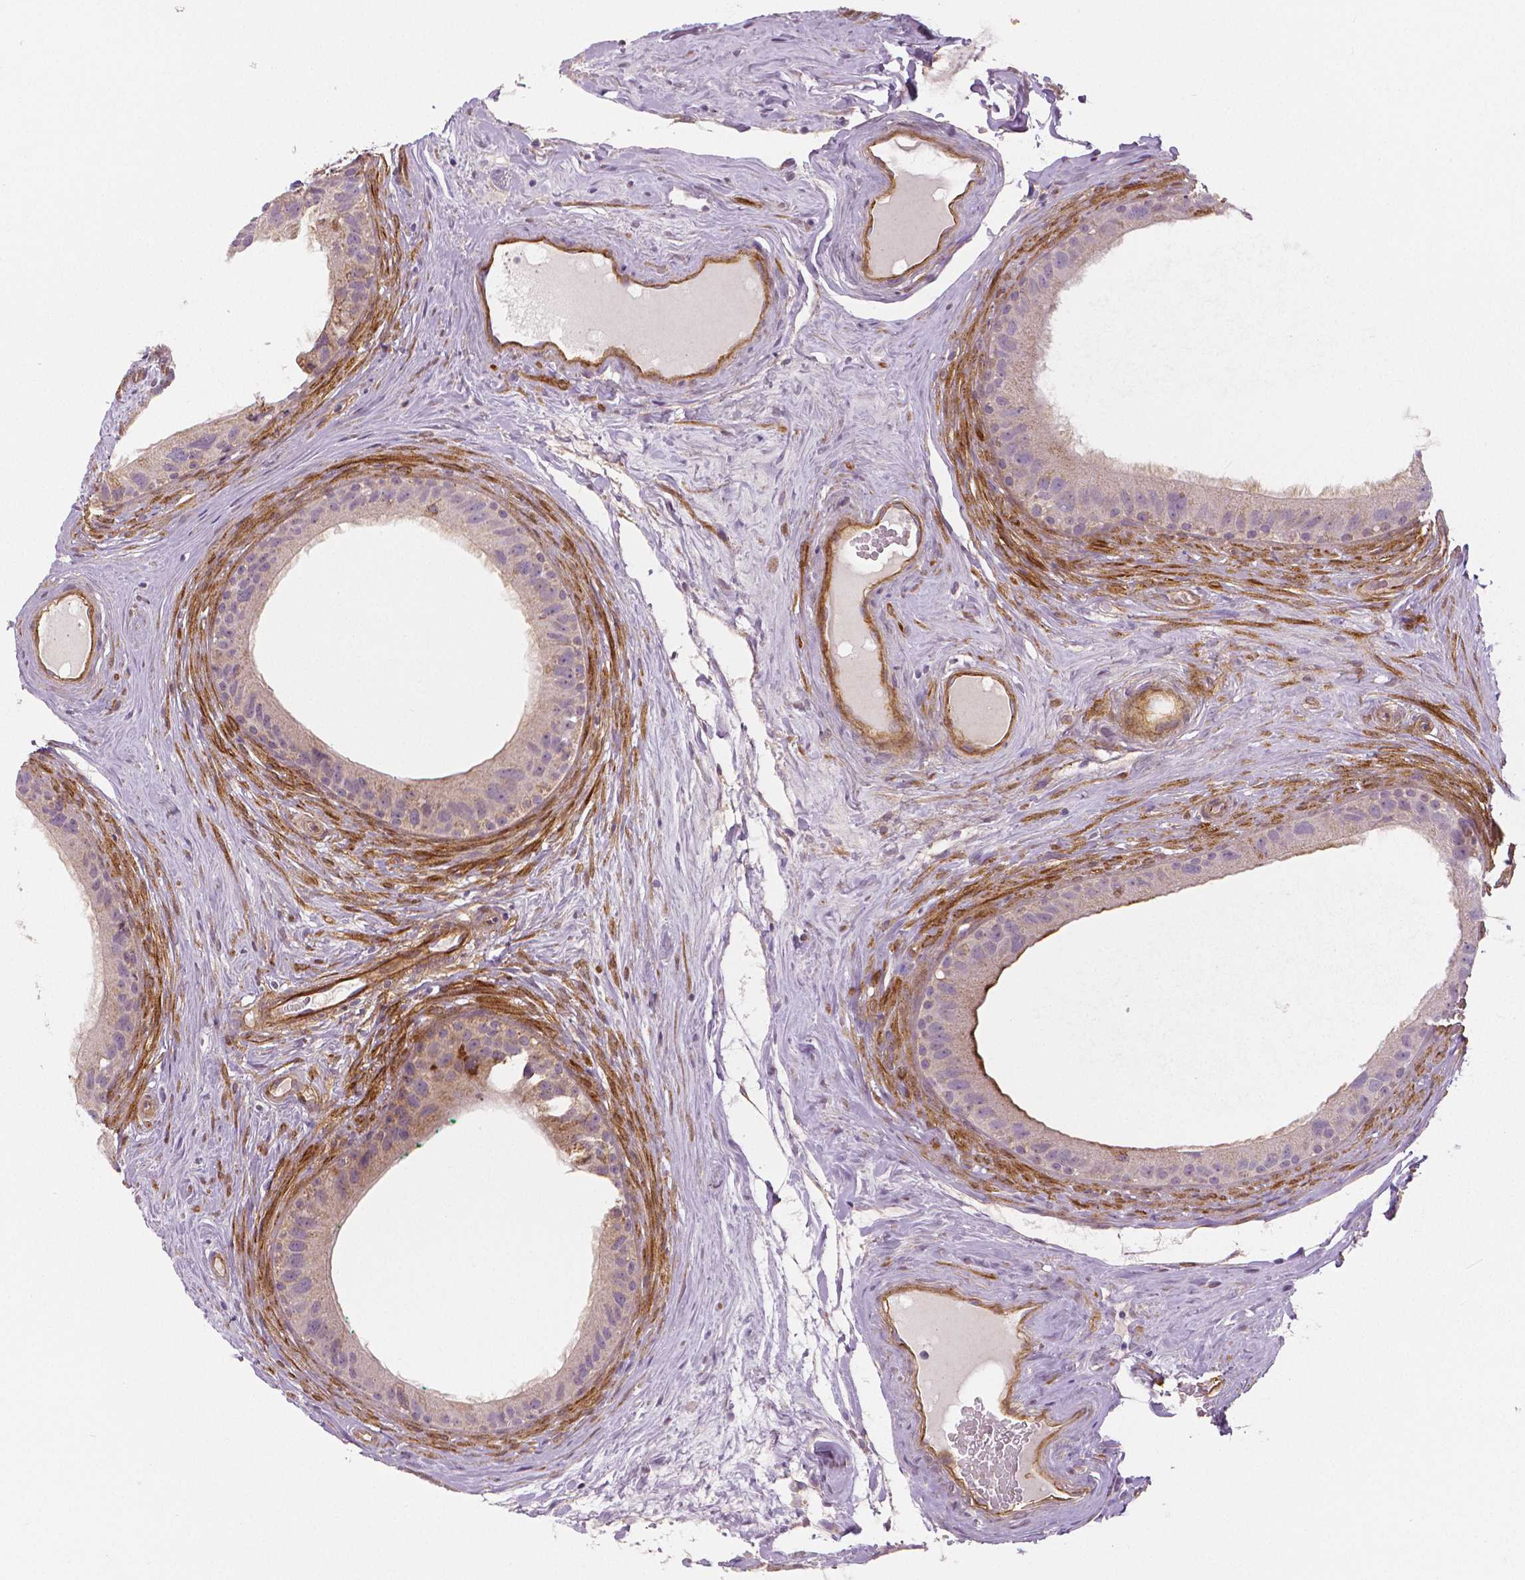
{"staining": {"intensity": "negative", "quantity": "none", "location": "none"}, "tissue": "epididymis", "cell_type": "Glandular cells", "image_type": "normal", "snomed": [{"axis": "morphology", "description": "Normal tissue, NOS"}, {"axis": "topography", "description": "Epididymis"}], "caption": "This is a histopathology image of immunohistochemistry (IHC) staining of unremarkable epididymis, which shows no staining in glandular cells.", "gene": "FLT1", "patient": {"sex": "male", "age": 59}}